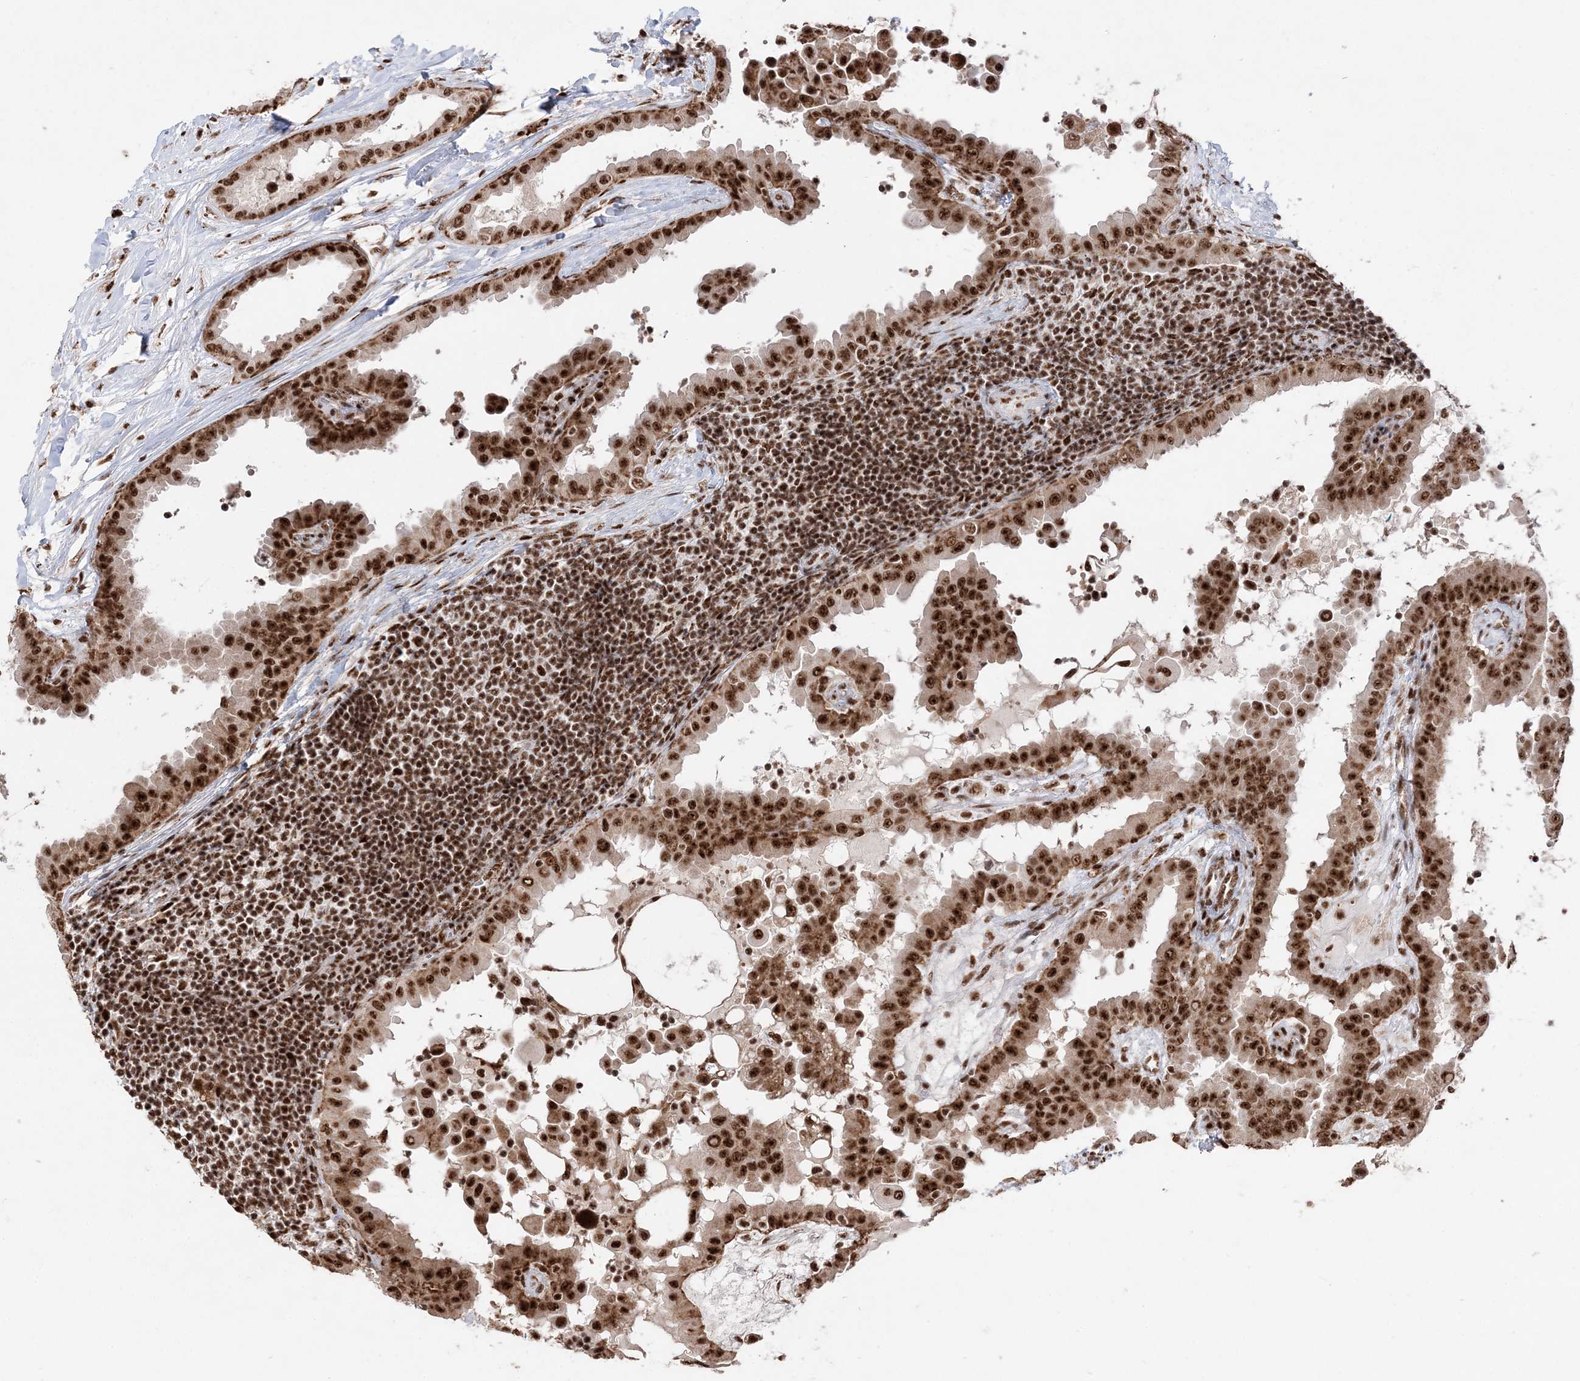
{"staining": {"intensity": "strong", "quantity": ">75%", "location": "nuclear"}, "tissue": "thyroid cancer", "cell_type": "Tumor cells", "image_type": "cancer", "snomed": [{"axis": "morphology", "description": "Papillary adenocarcinoma, NOS"}, {"axis": "topography", "description": "Thyroid gland"}], "caption": "Protein expression analysis of human papillary adenocarcinoma (thyroid) reveals strong nuclear staining in about >75% of tumor cells.", "gene": "RBM17", "patient": {"sex": "male", "age": 33}}